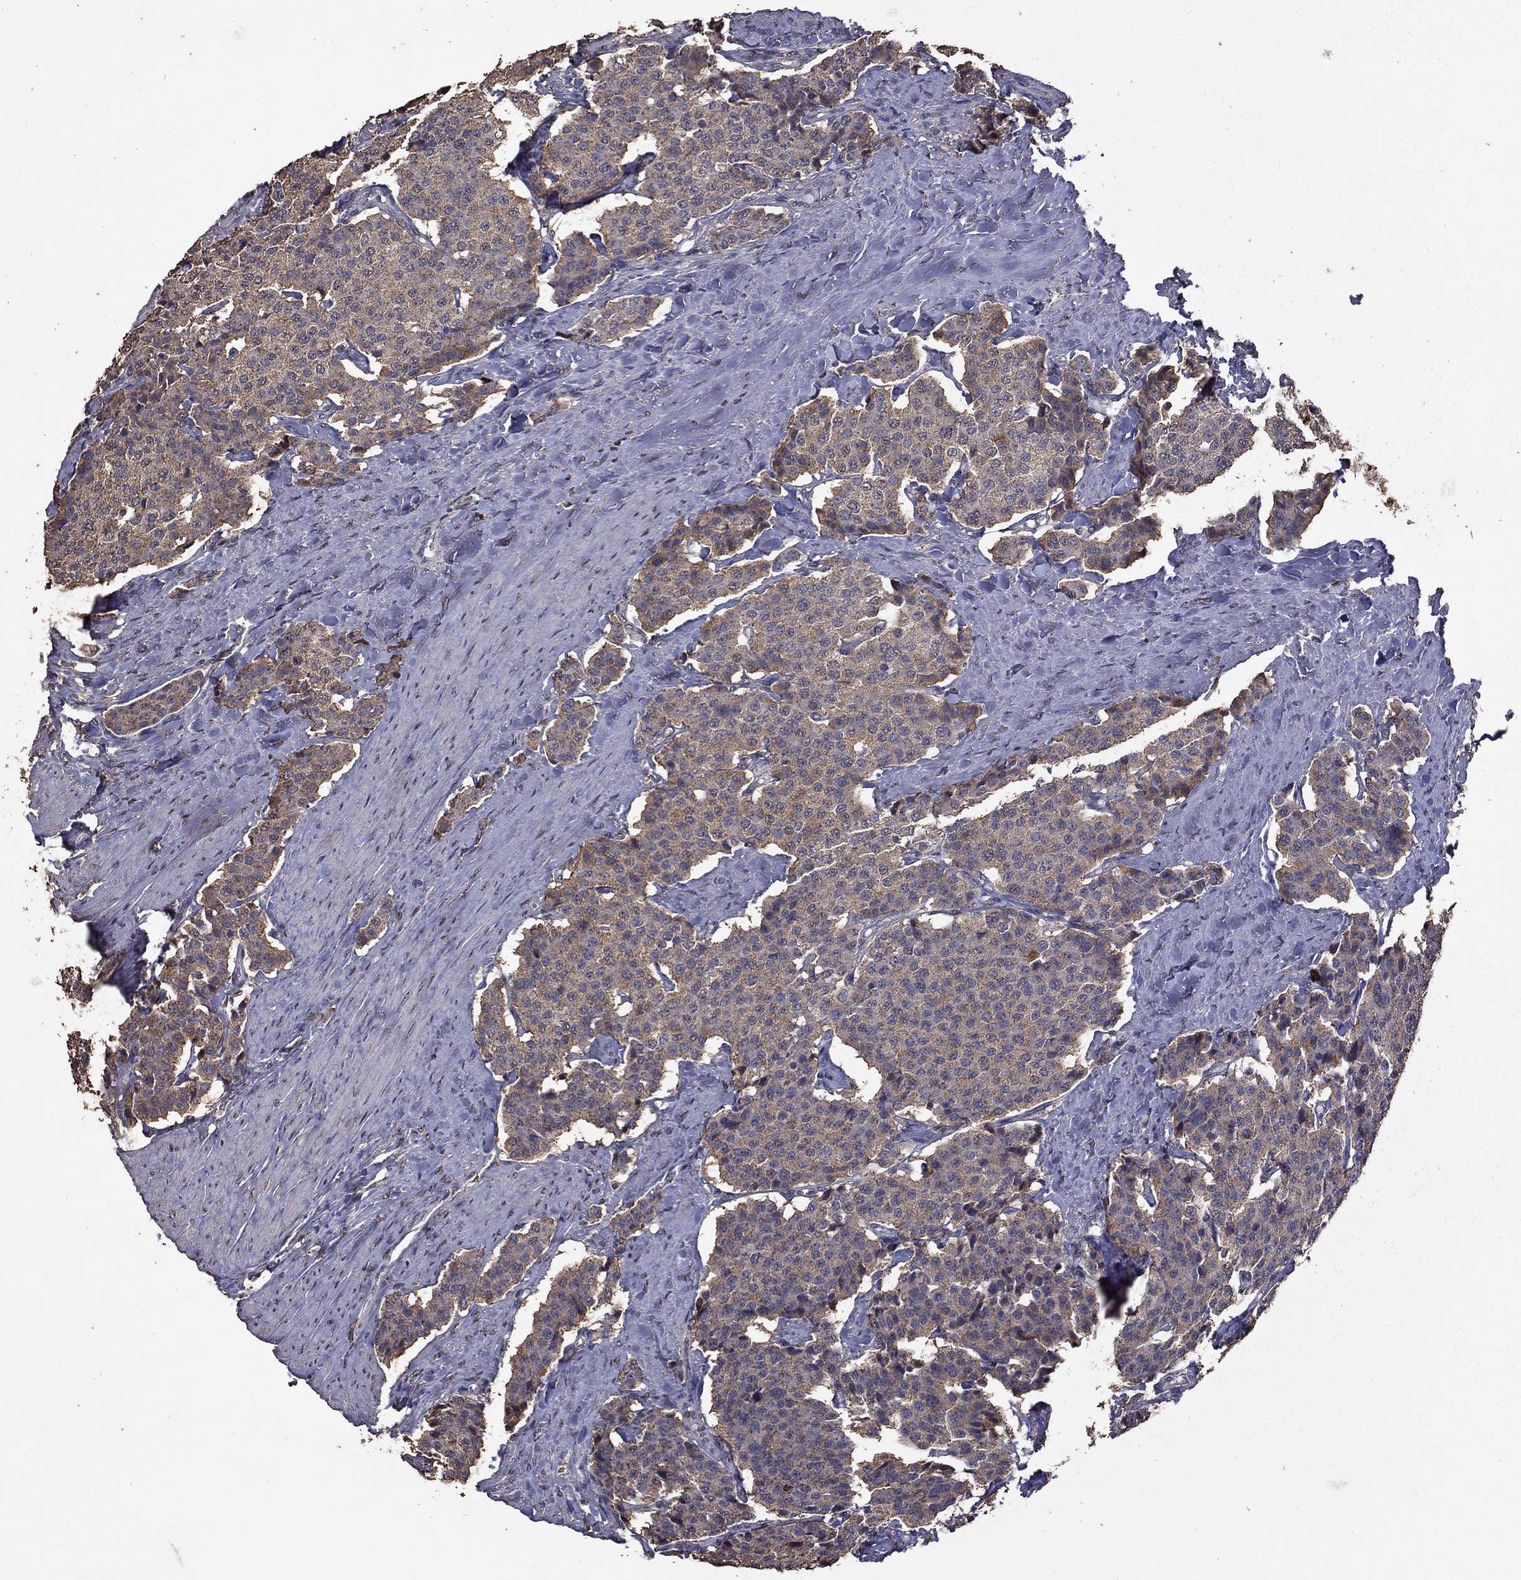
{"staining": {"intensity": "weak", "quantity": ">75%", "location": "cytoplasmic/membranous"}, "tissue": "carcinoid", "cell_type": "Tumor cells", "image_type": "cancer", "snomed": [{"axis": "morphology", "description": "Carcinoid, malignant, NOS"}, {"axis": "topography", "description": "Small intestine"}], "caption": "DAB immunohistochemical staining of carcinoid shows weak cytoplasmic/membranous protein staining in about >75% of tumor cells.", "gene": "SERPINA5", "patient": {"sex": "female", "age": 58}}